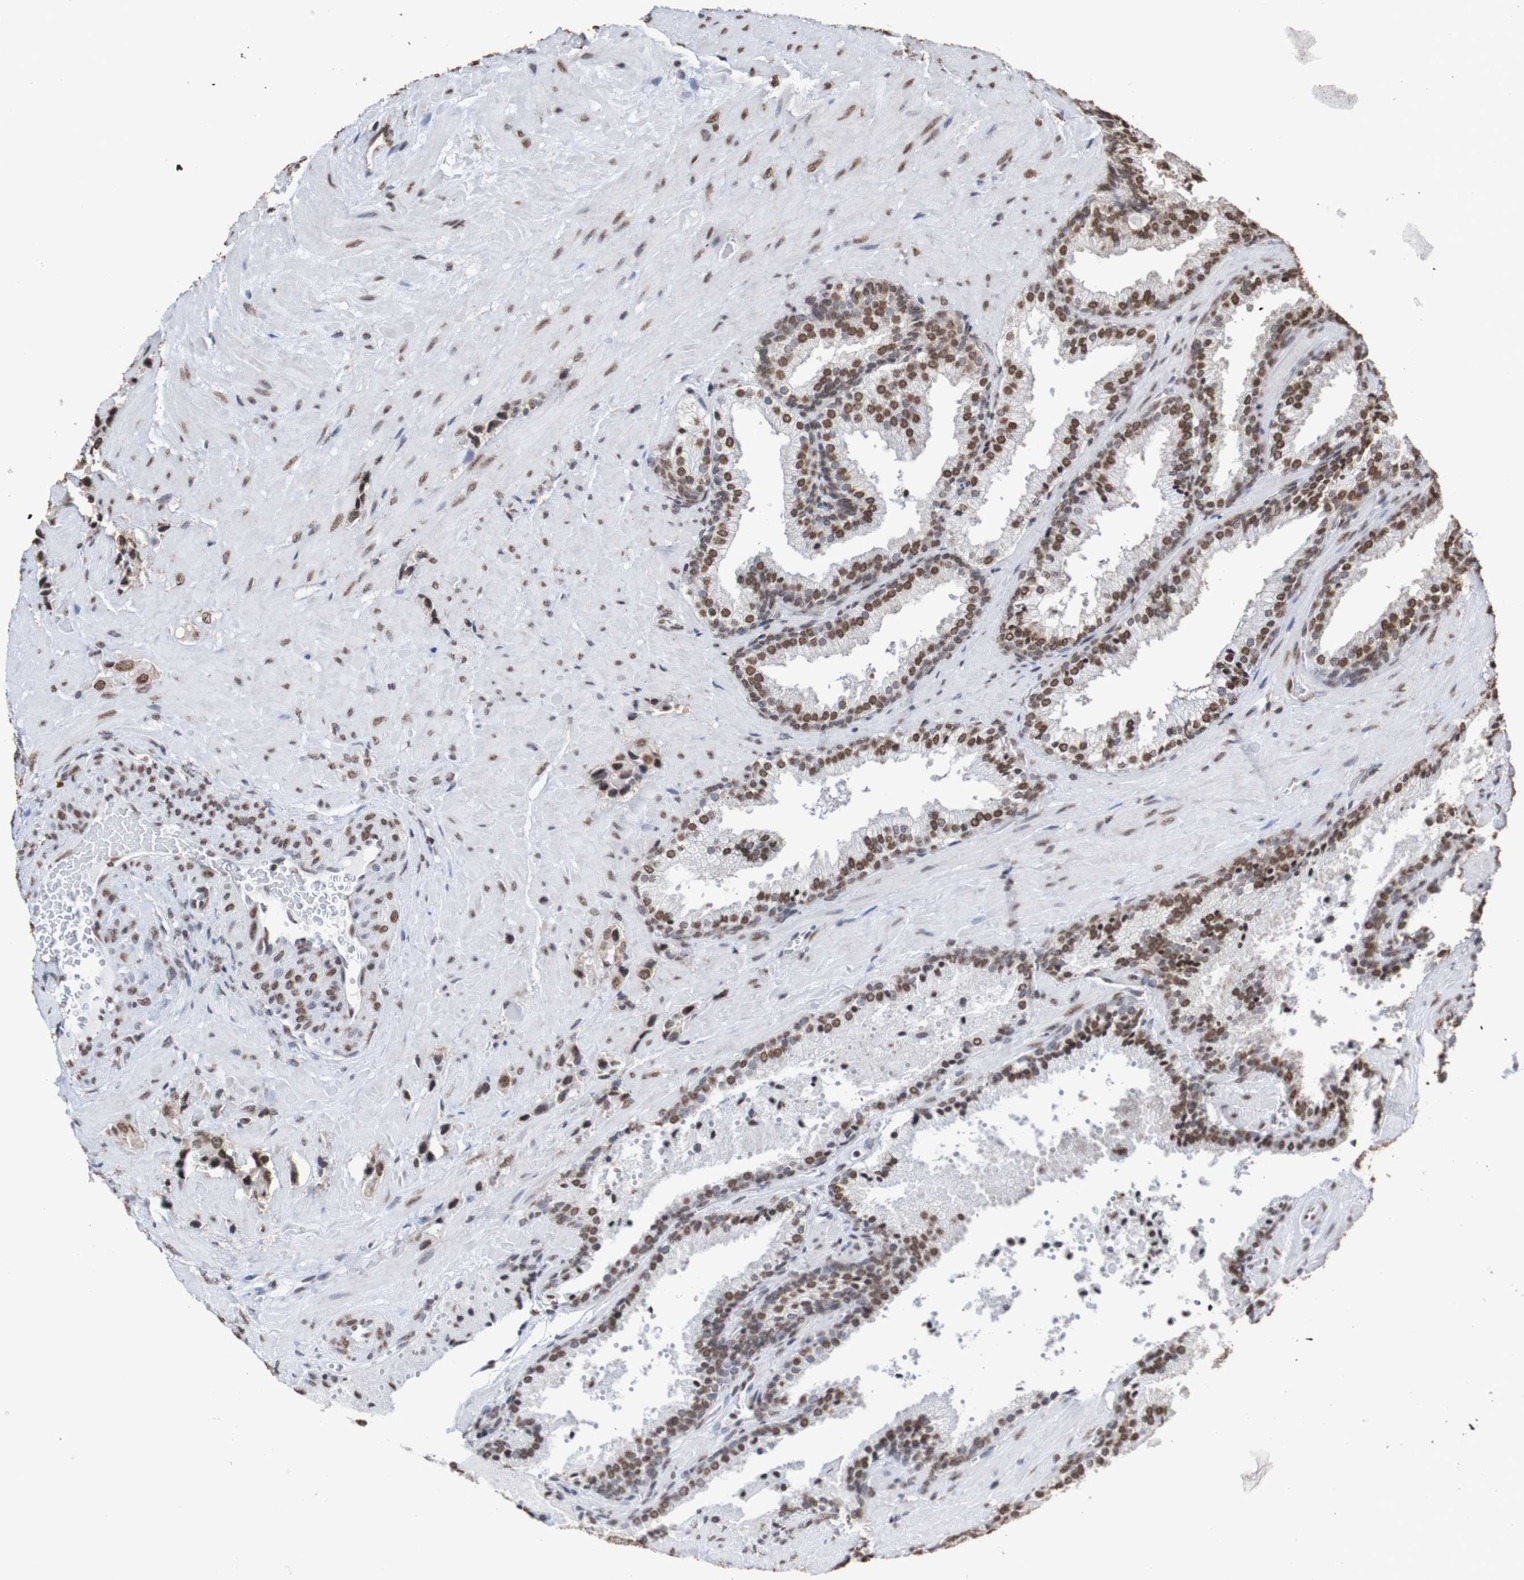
{"staining": {"intensity": "moderate", "quantity": ">75%", "location": "nuclear"}, "tissue": "prostate cancer", "cell_type": "Tumor cells", "image_type": "cancer", "snomed": [{"axis": "morphology", "description": "Adenocarcinoma, High grade"}, {"axis": "topography", "description": "Prostate"}], "caption": "Immunohistochemistry (IHC) of human prostate cancer (adenocarcinoma (high-grade)) exhibits medium levels of moderate nuclear staining in about >75% of tumor cells.", "gene": "GFI1", "patient": {"sex": "male", "age": 64}}